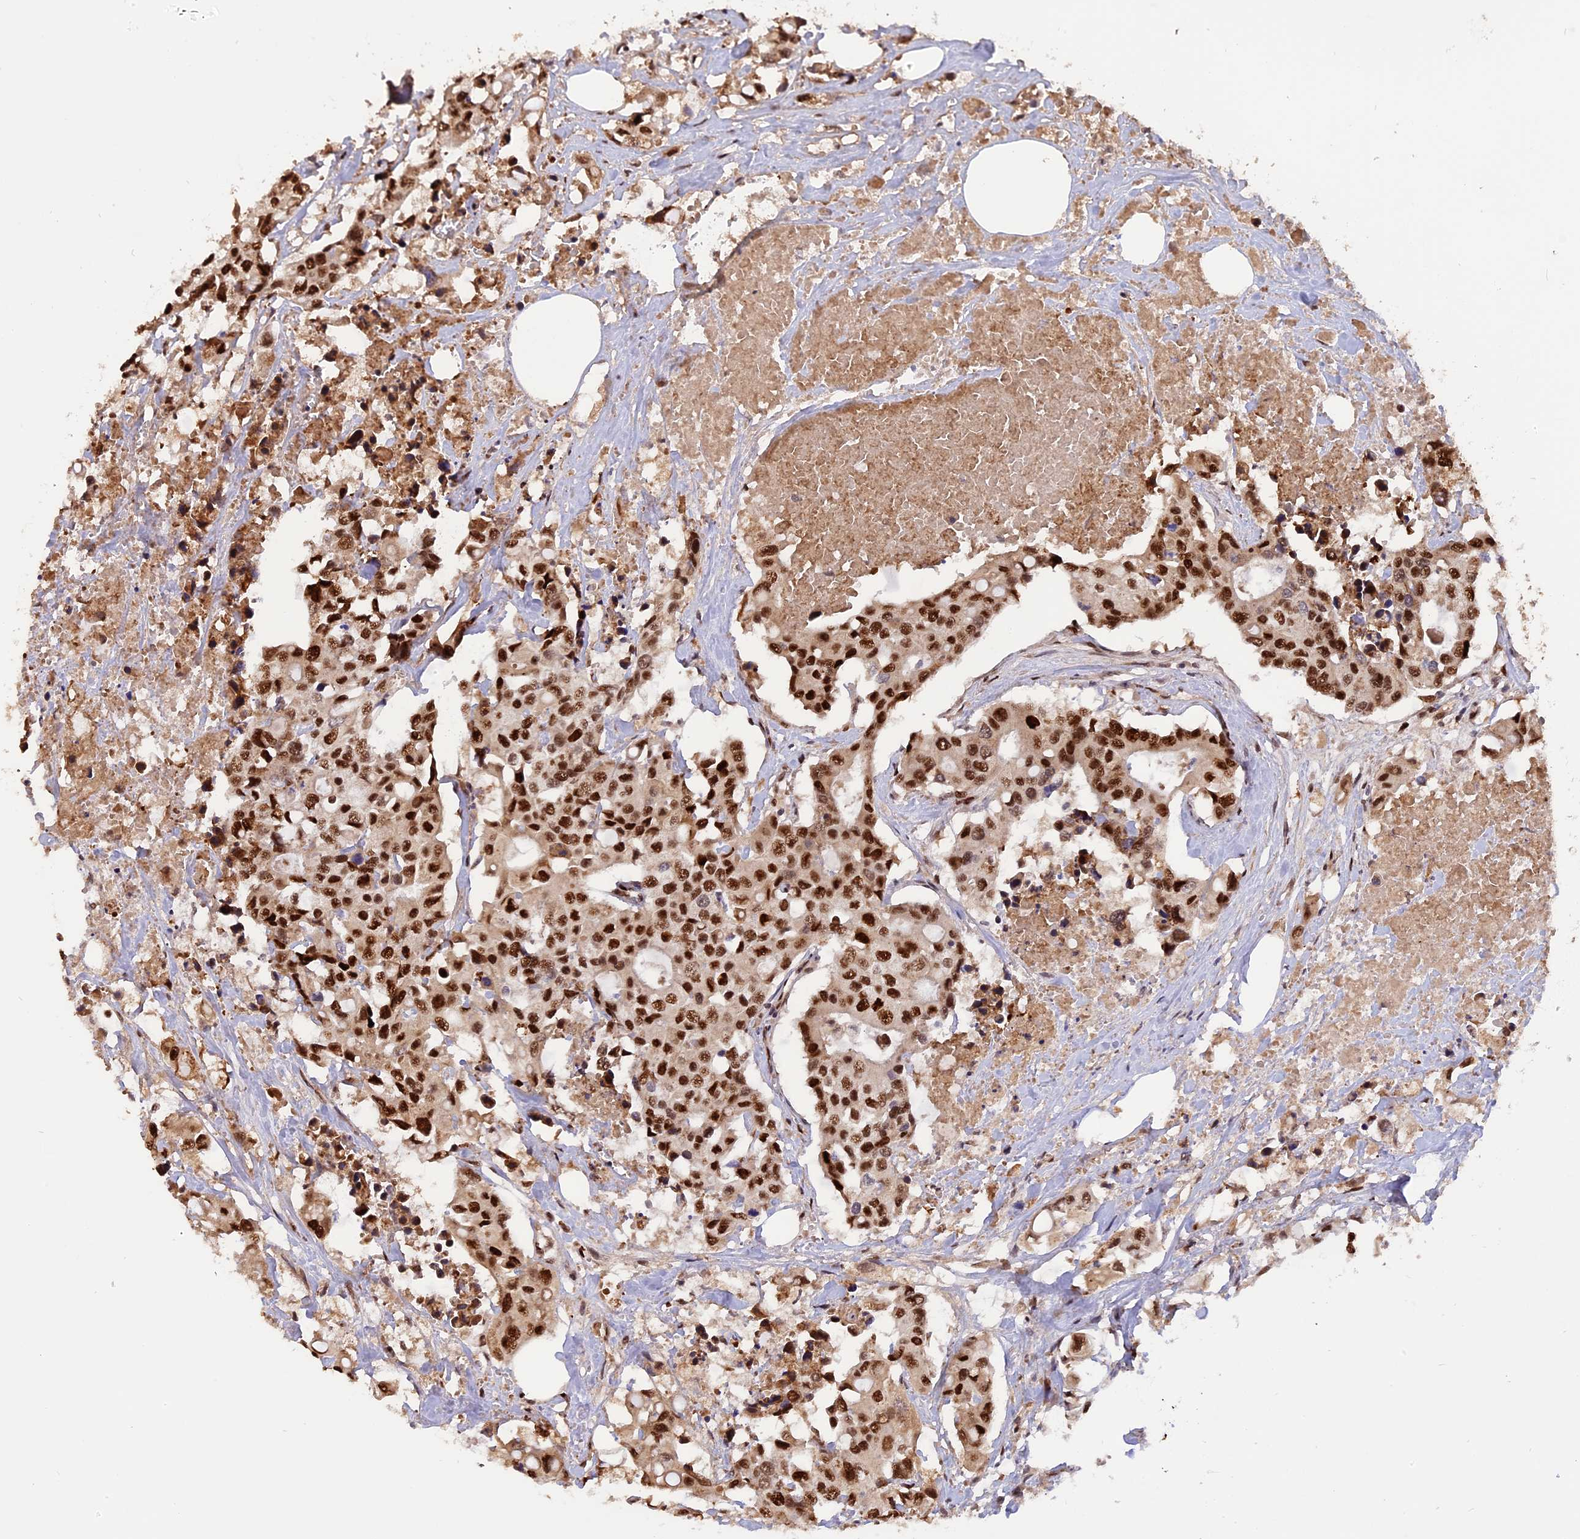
{"staining": {"intensity": "strong", "quantity": ">75%", "location": "nuclear"}, "tissue": "colorectal cancer", "cell_type": "Tumor cells", "image_type": "cancer", "snomed": [{"axis": "morphology", "description": "Adenocarcinoma, NOS"}, {"axis": "topography", "description": "Colon"}], "caption": "Immunohistochemistry of human colorectal cancer (adenocarcinoma) demonstrates high levels of strong nuclear positivity in approximately >75% of tumor cells. (DAB = brown stain, brightfield microscopy at high magnification).", "gene": "MICALL1", "patient": {"sex": "male", "age": 77}}